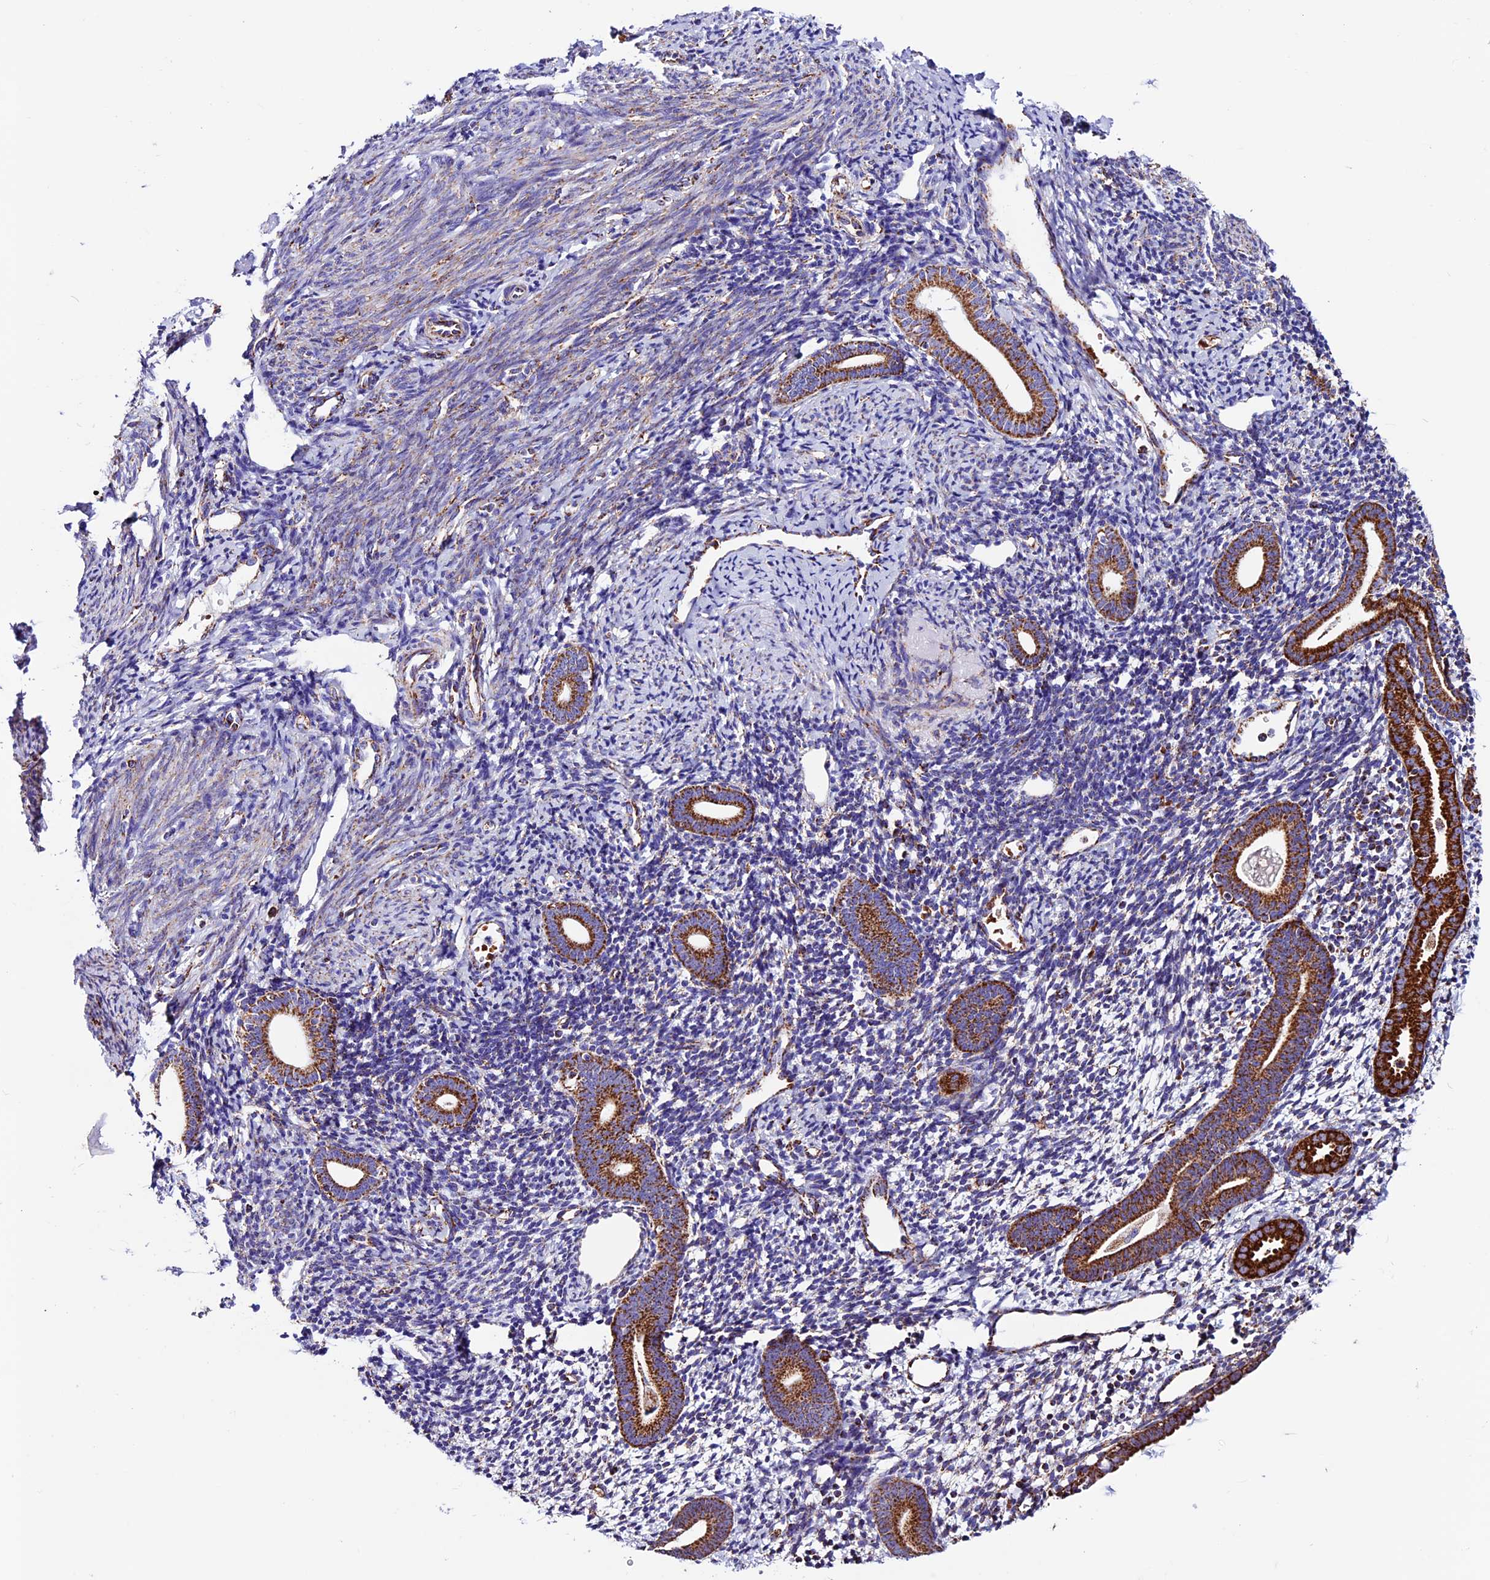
{"staining": {"intensity": "negative", "quantity": "none", "location": "none"}, "tissue": "endometrium", "cell_type": "Cells in endometrial stroma", "image_type": "normal", "snomed": [{"axis": "morphology", "description": "Normal tissue, NOS"}, {"axis": "topography", "description": "Endometrium"}], "caption": "Immunohistochemistry (IHC) micrograph of unremarkable endometrium: human endometrium stained with DAB (3,3'-diaminobenzidine) demonstrates no significant protein staining in cells in endometrial stroma.", "gene": "CX3CL1", "patient": {"sex": "female", "age": 56}}